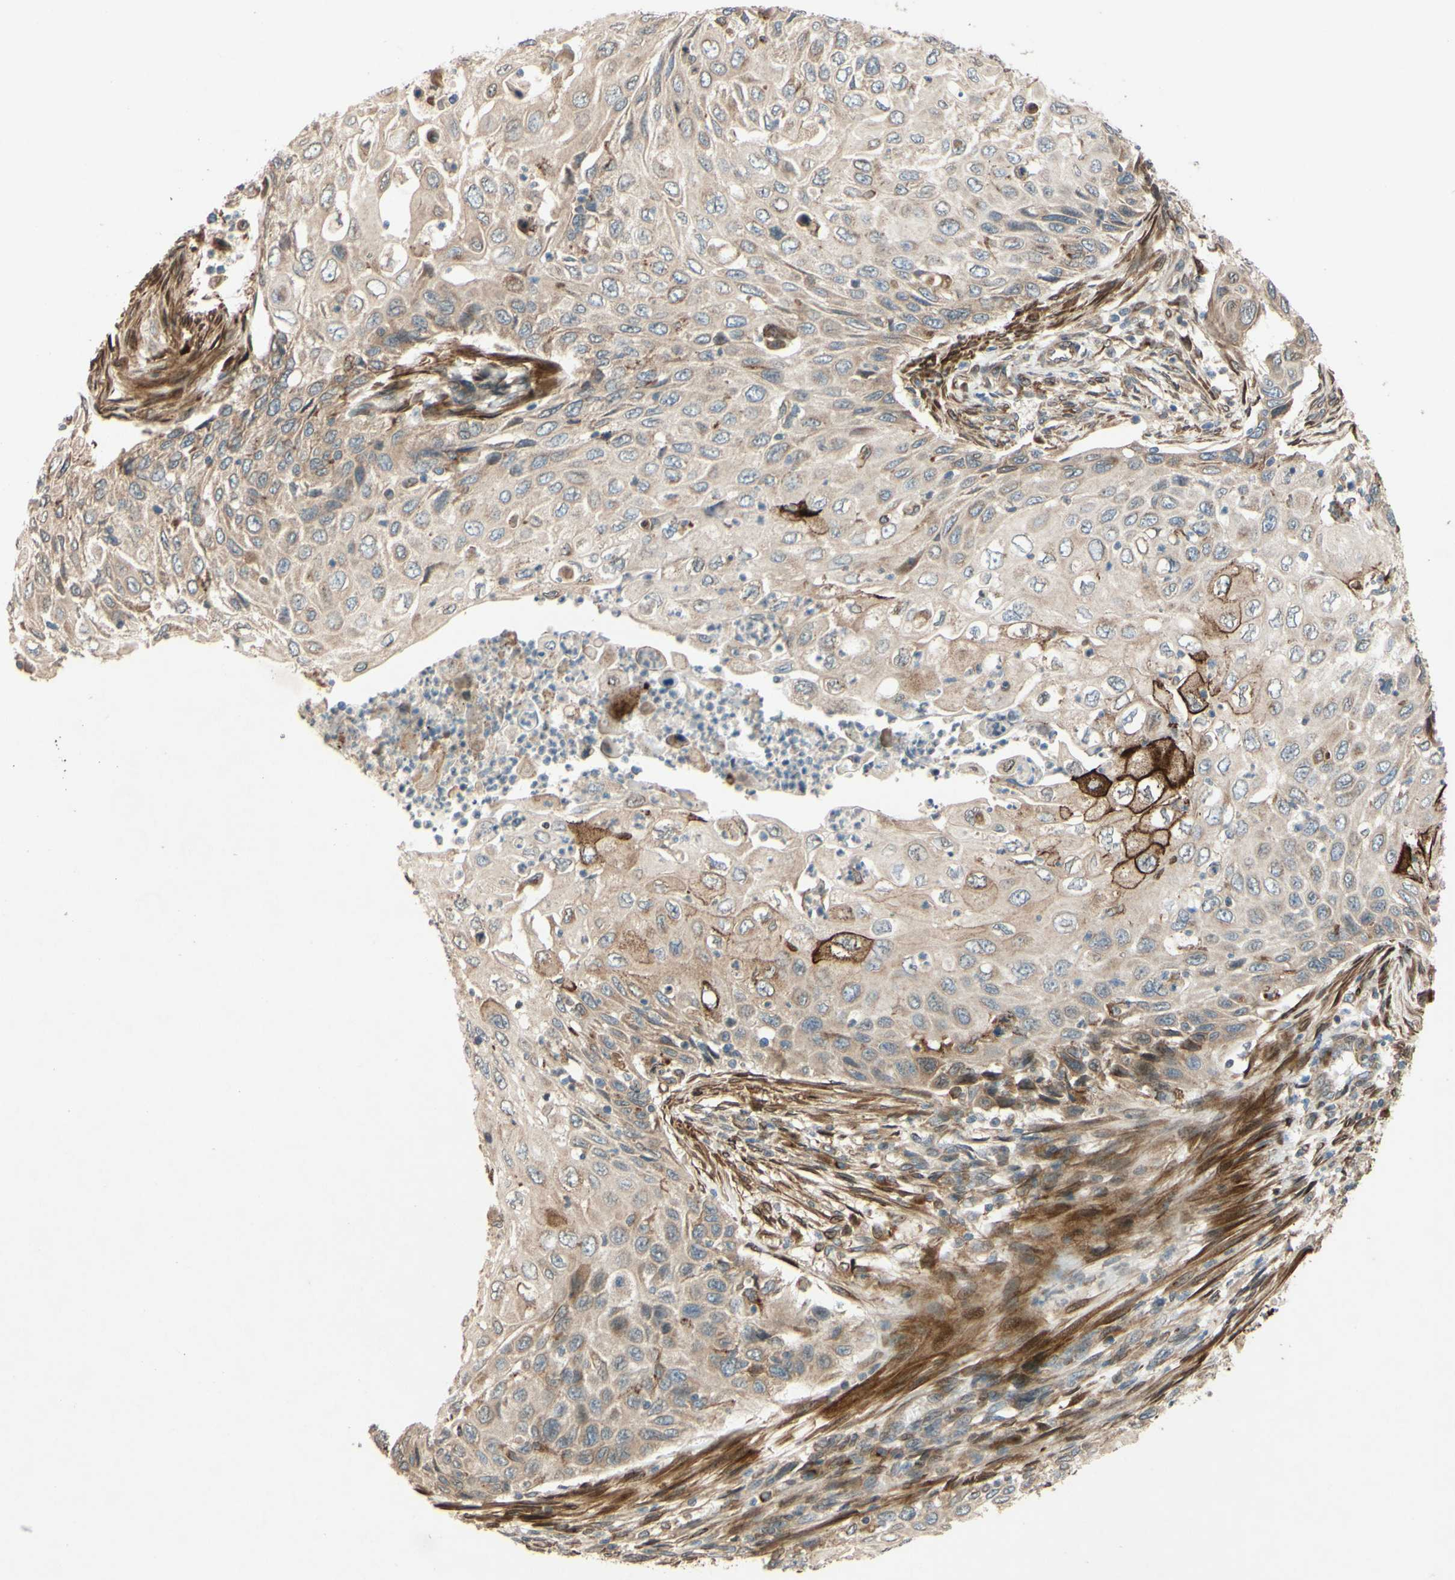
{"staining": {"intensity": "strong", "quantity": "<25%", "location": "cytoplasmic/membranous"}, "tissue": "cervical cancer", "cell_type": "Tumor cells", "image_type": "cancer", "snomed": [{"axis": "morphology", "description": "Squamous cell carcinoma, NOS"}, {"axis": "topography", "description": "Cervix"}], "caption": "Cervical cancer (squamous cell carcinoma) stained for a protein exhibits strong cytoplasmic/membranous positivity in tumor cells.", "gene": "PTPRU", "patient": {"sex": "female", "age": 70}}